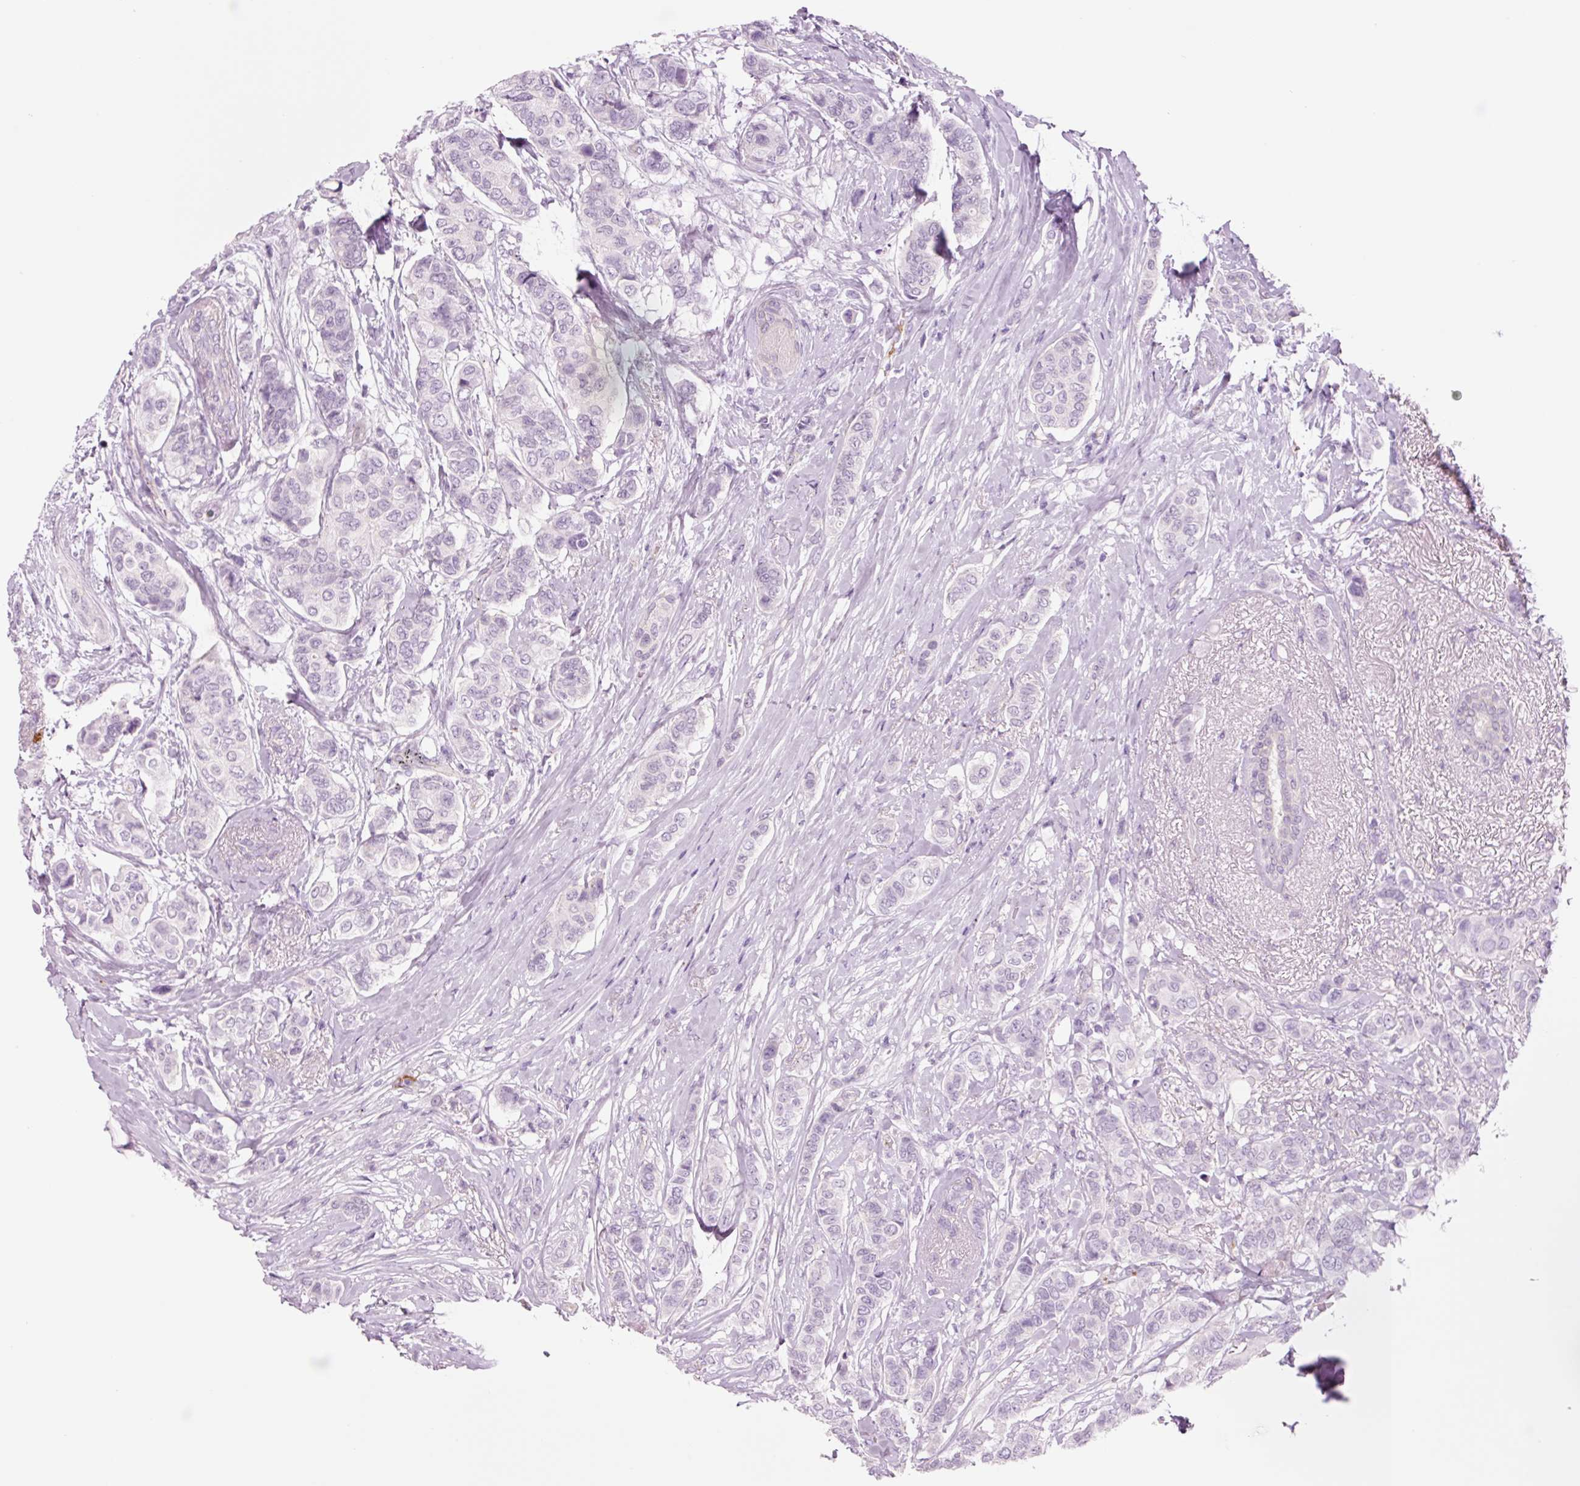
{"staining": {"intensity": "negative", "quantity": "none", "location": "none"}, "tissue": "breast cancer", "cell_type": "Tumor cells", "image_type": "cancer", "snomed": [{"axis": "morphology", "description": "Lobular carcinoma"}, {"axis": "topography", "description": "Breast"}], "caption": "An IHC histopathology image of breast cancer is shown. There is no staining in tumor cells of breast cancer.", "gene": "HSPA4L", "patient": {"sex": "female", "age": 51}}